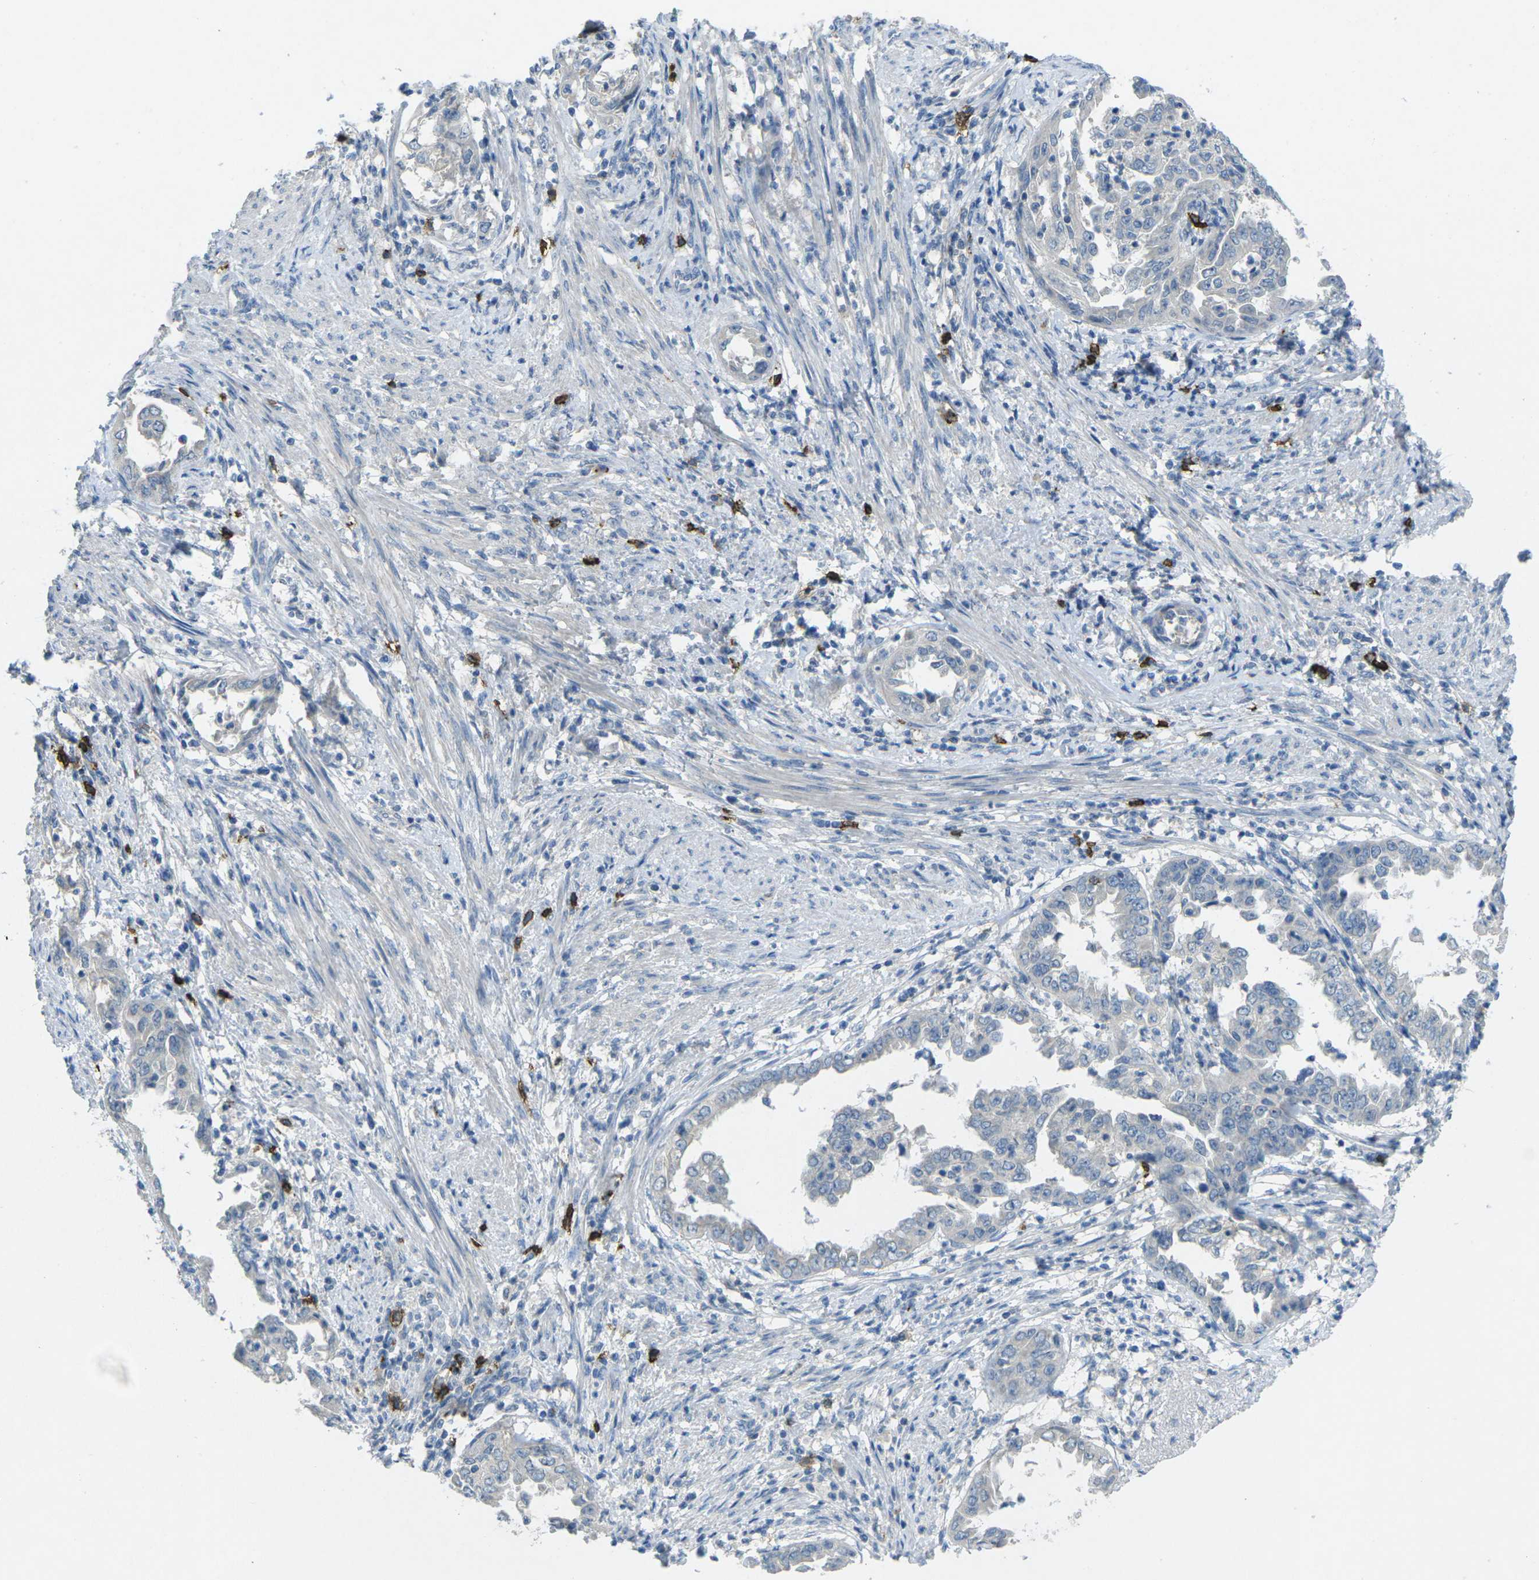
{"staining": {"intensity": "negative", "quantity": "none", "location": "none"}, "tissue": "endometrial cancer", "cell_type": "Tumor cells", "image_type": "cancer", "snomed": [{"axis": "morphology", "description": "Adenocarcinoma, NOS"}, {"axis": "topography", "description": "Endometrium"}], "caption": "Adenocarcinoma (endometrial) stained for a protein using immunohistochemistry (IHC) demonstrates no expression tumor cells.", "gene": "CD19", "patient": {"sex": "female", "age": 85}}